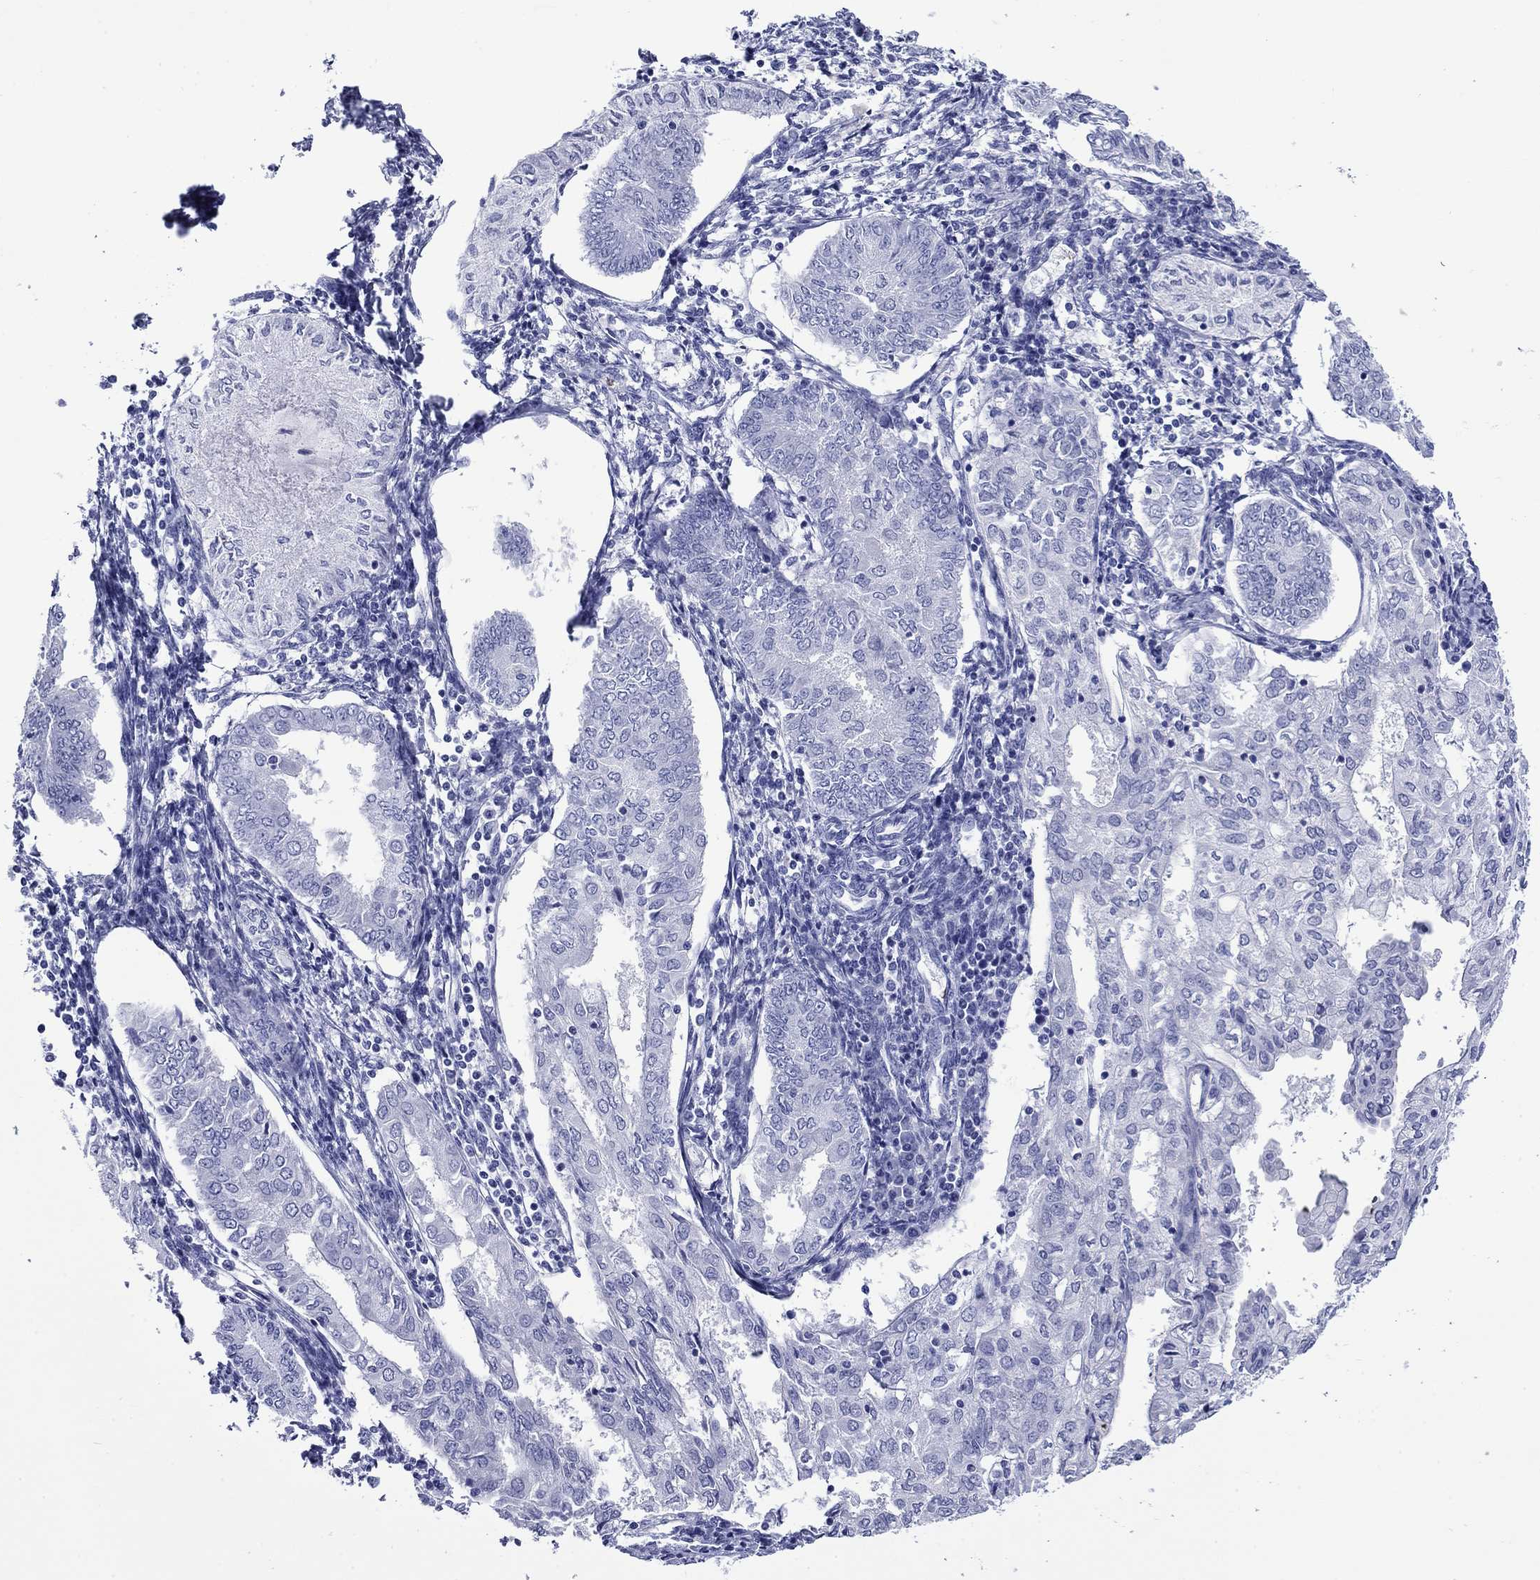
{"staining": {"intensity": "negative", "quantity": "none", "location": "none"}, "tissue": "endometrial cancer", "cell_type": "Tumor cells", "image_type": "cancer", "snomed": [{"axis": "morphology", "description": "Adenocarcinoma, NOS"}, {"axis": "topography", "description": "Endometrium"}], "caption": "Immunohistochemistry (IHC) photomicrograph of neoplastic tissue: human adenocarcinoma (endometrial) stained with DAB demonstrates no significant protein positivity in tumor cells.", "gene": "ROM1", "patient": {"sex": "female", "age": 68}}